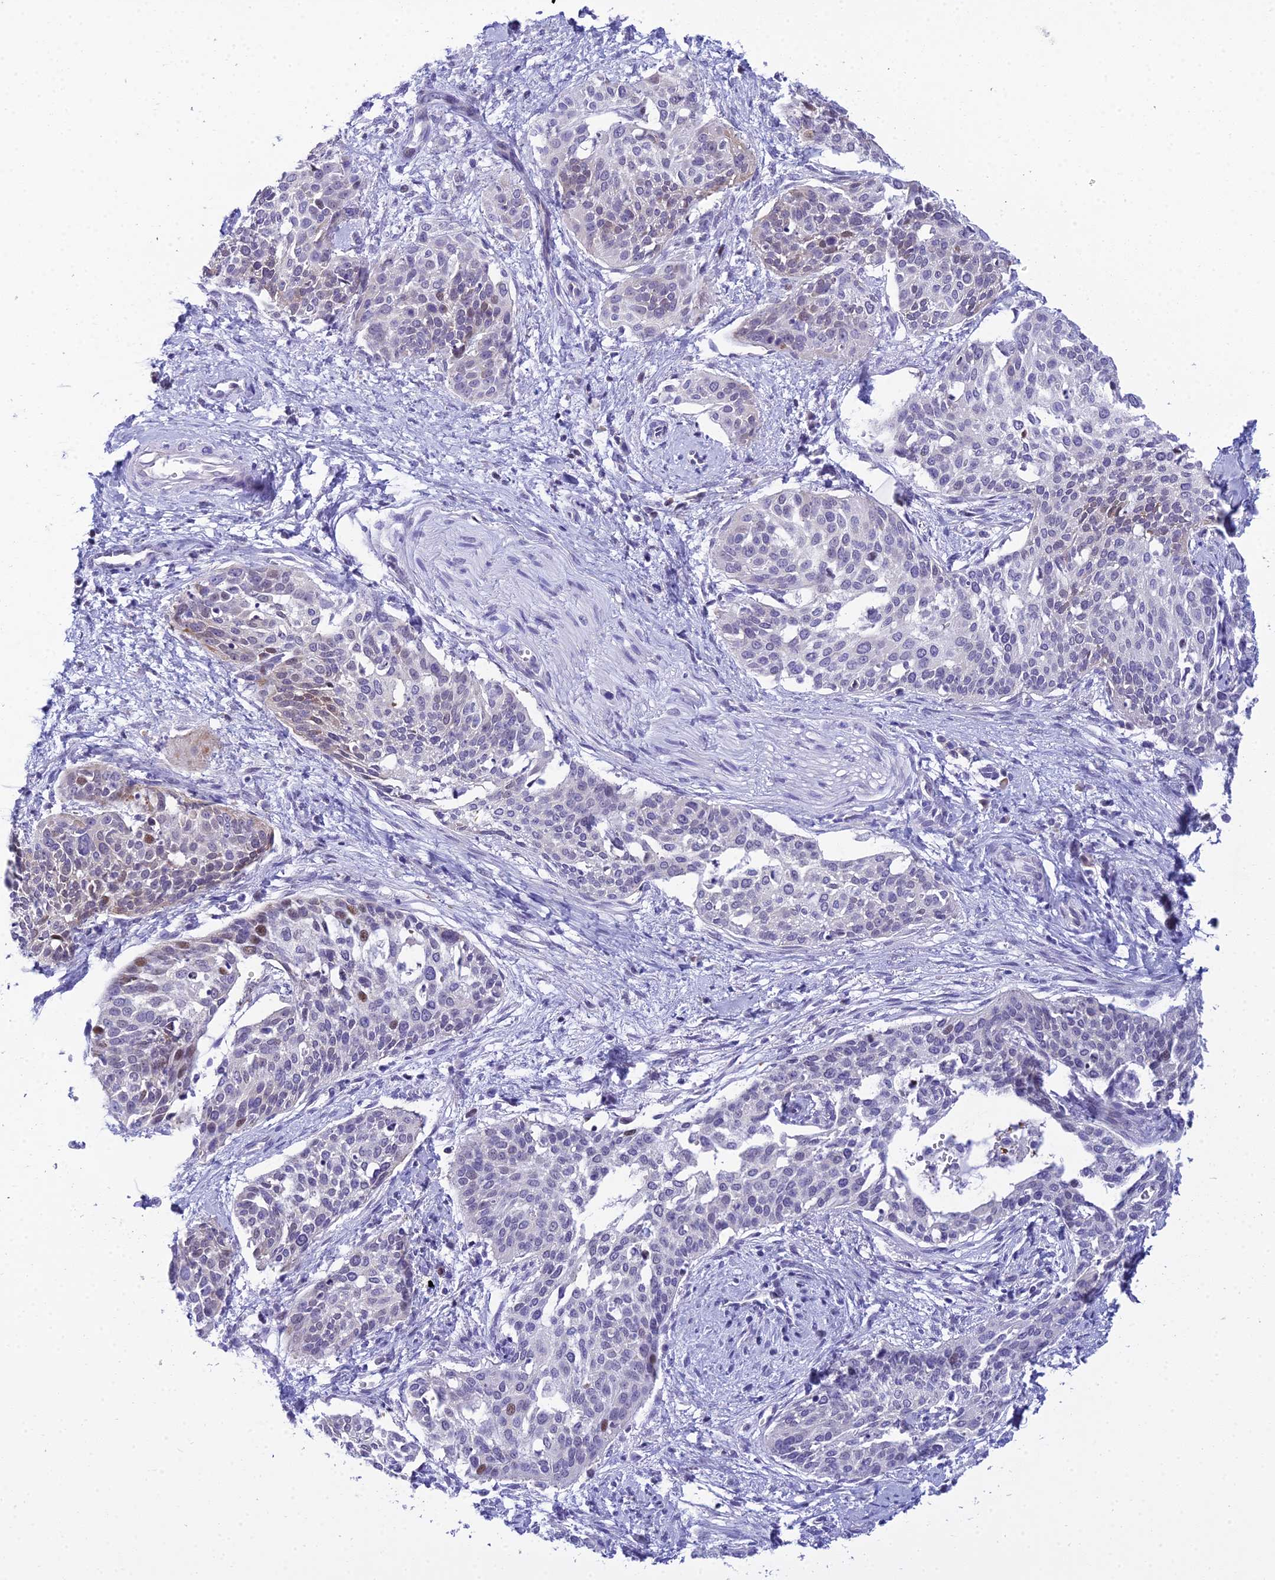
{"staining": {"intensity": "moderate", "quantity": "<25%", "location": "nuclear"}, "tissue": "cervical cancer", "cell_type": "Tumor cells", "image_type": "cancer", "snomed": [{"axis": "morphology", "description": "Squamous cell carcinoma, NOS"}, {"axis": "topography", "description": "Cervix"}], "caption": "Squamous cell carcinoma (cervical) tissue shows moderate nuclear staining in approximately <25% of tumor cells, visualized by immunohistochemistry.", "gene": "ZMIZ1", "patient": {"sex": "female", "age": 44}}